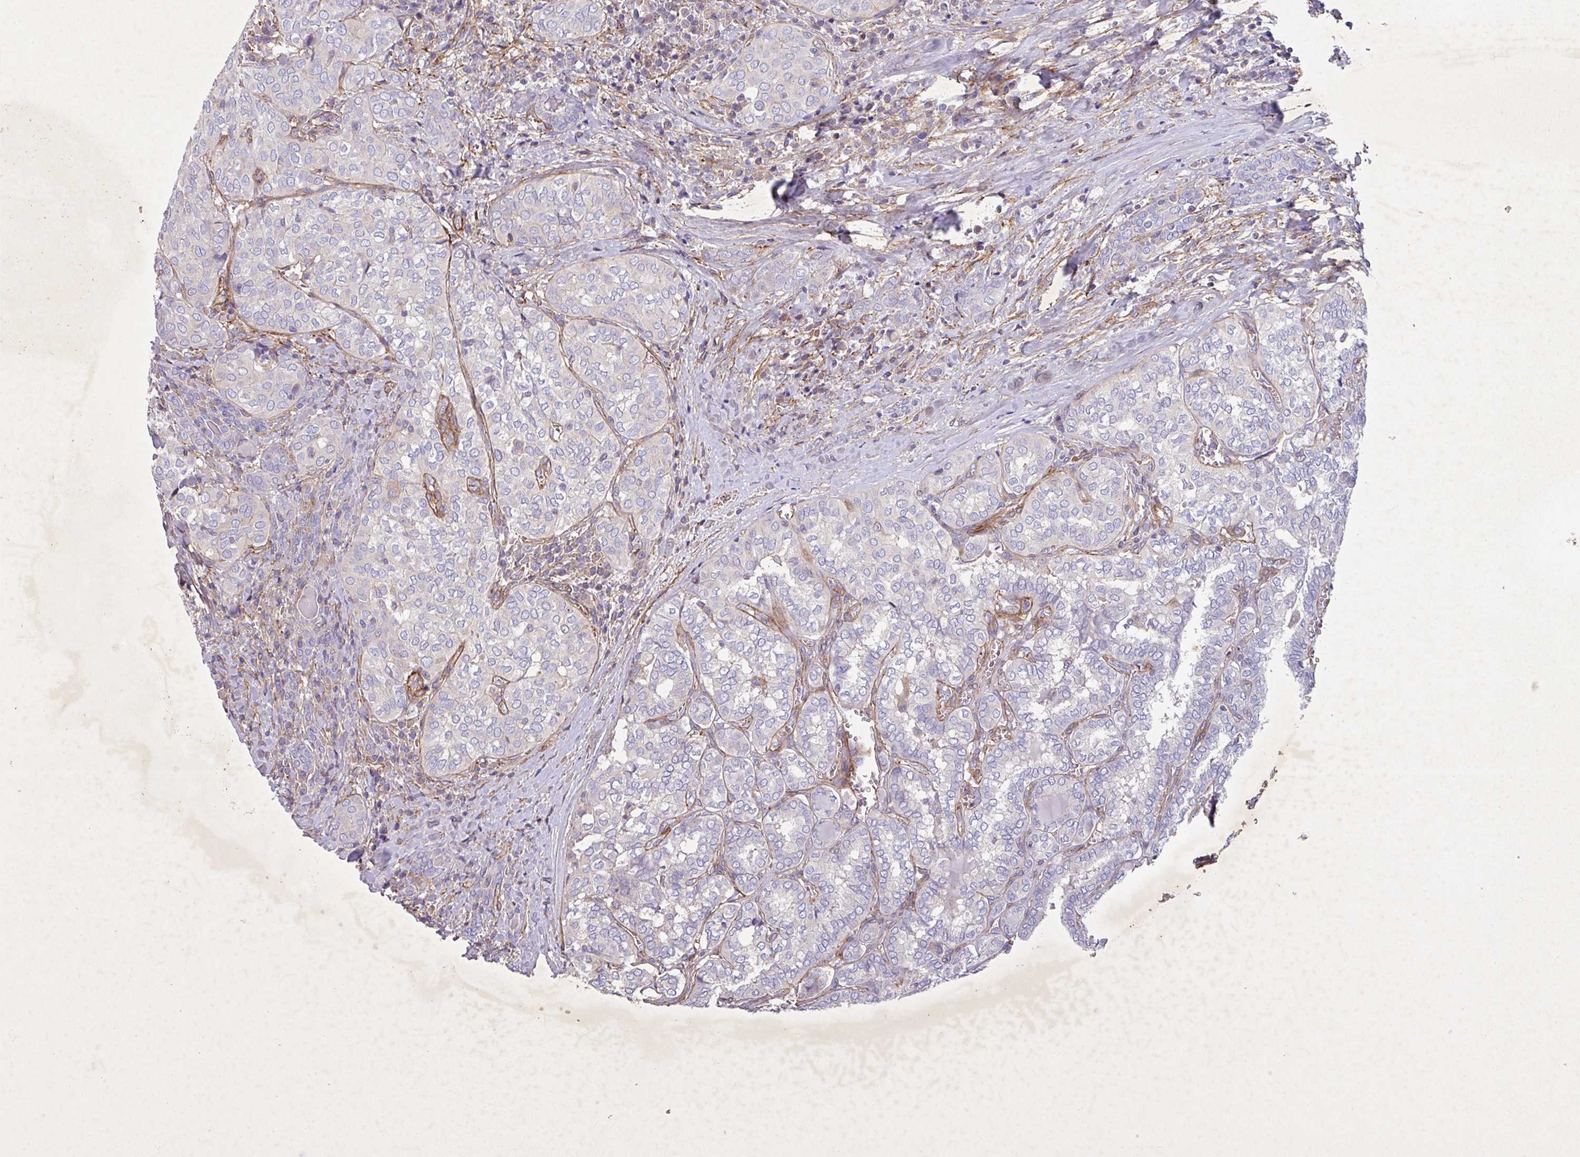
{"staining": {"intensity": "negative", "quantity": "none", "location": "none"}, "tissue": "thyroid cancer", "cell_type": "Tumor cells", "image_type": "cancer", "snomed": [{"axis": "morphology", "description": "Papillary adenocarcinoma, NOS"}, {"axis": "topography", "description": "Thyroid gland"}], "caption": "Immunohistochemistry (IHC) of thyroid papillary adenocarcinoma exhibits no positivity in tumor cells. (Immunohistochemistry (IHC), brightfield microscopy, high magnification).", "gene": "ATP2C2", "patient": {"sex": "female", "age": 30}}